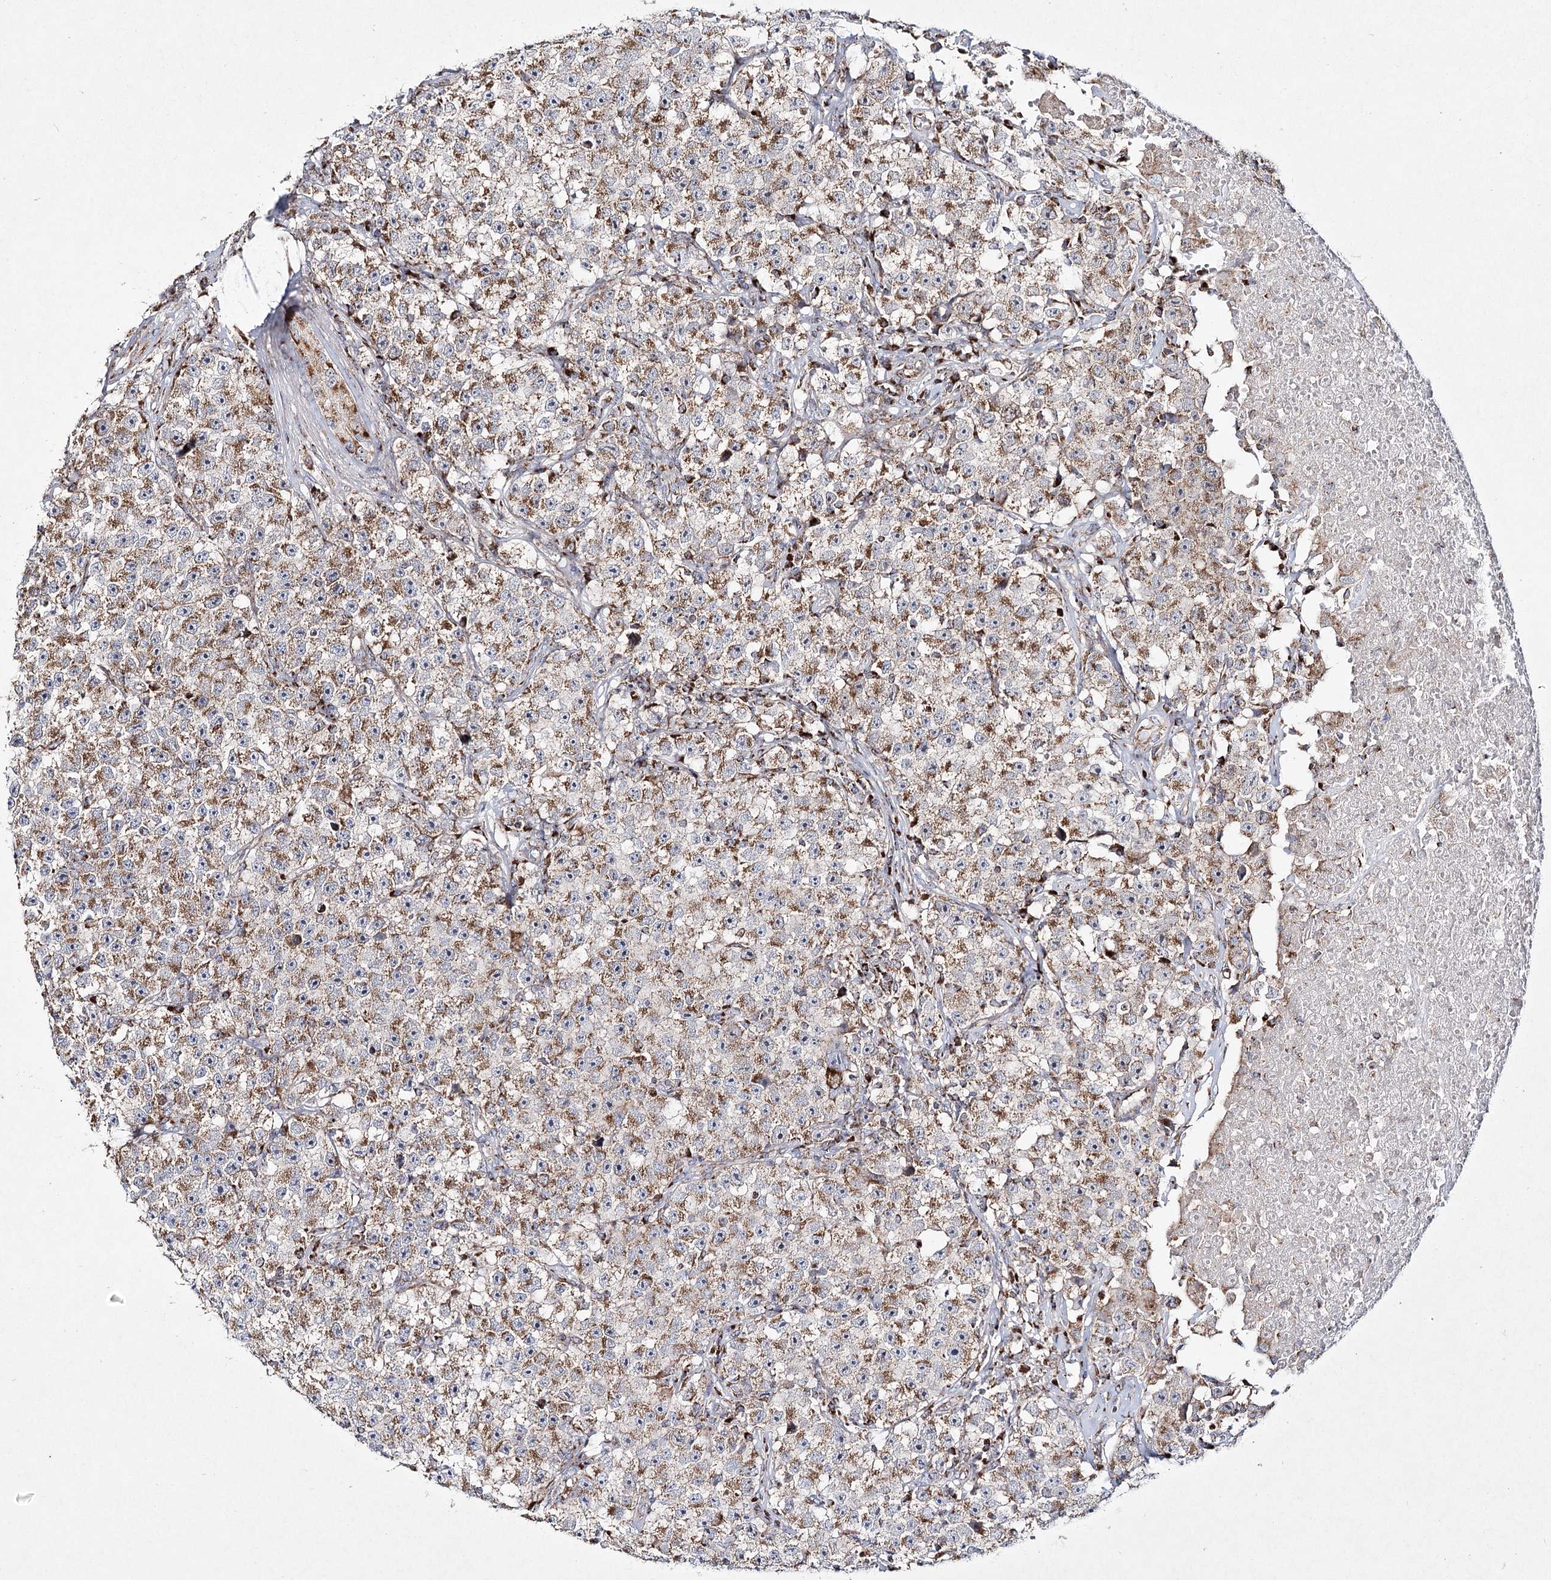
{"staining": {"intensity": "moderate", "quantity": ">75%", "location": "cytoplasmic/membranous"}, "tissue": "testis cancer", "cell_type": "Tumor cells", "image_type": "cancer", "snomed": [{"axis": "morphology", "description": "Seminoma, NOS"}, {"axis": "topography", "description": "Testis"}], "caption": "IHC staining of testis seminoma, which shows medium levels of moderate cytoplasmic/membranous expression in approximately >75% of tumor cells indicating moderate cytoplasmic/membranous protein positivity. The staining was performed using DAB (3,3'-diaminobenzidine) (brown) for protein detection and nuclei were counterstained in hematoxylin (blue).", "gene": "DNA2", "patient": {"sex": "male", "age": 22}}